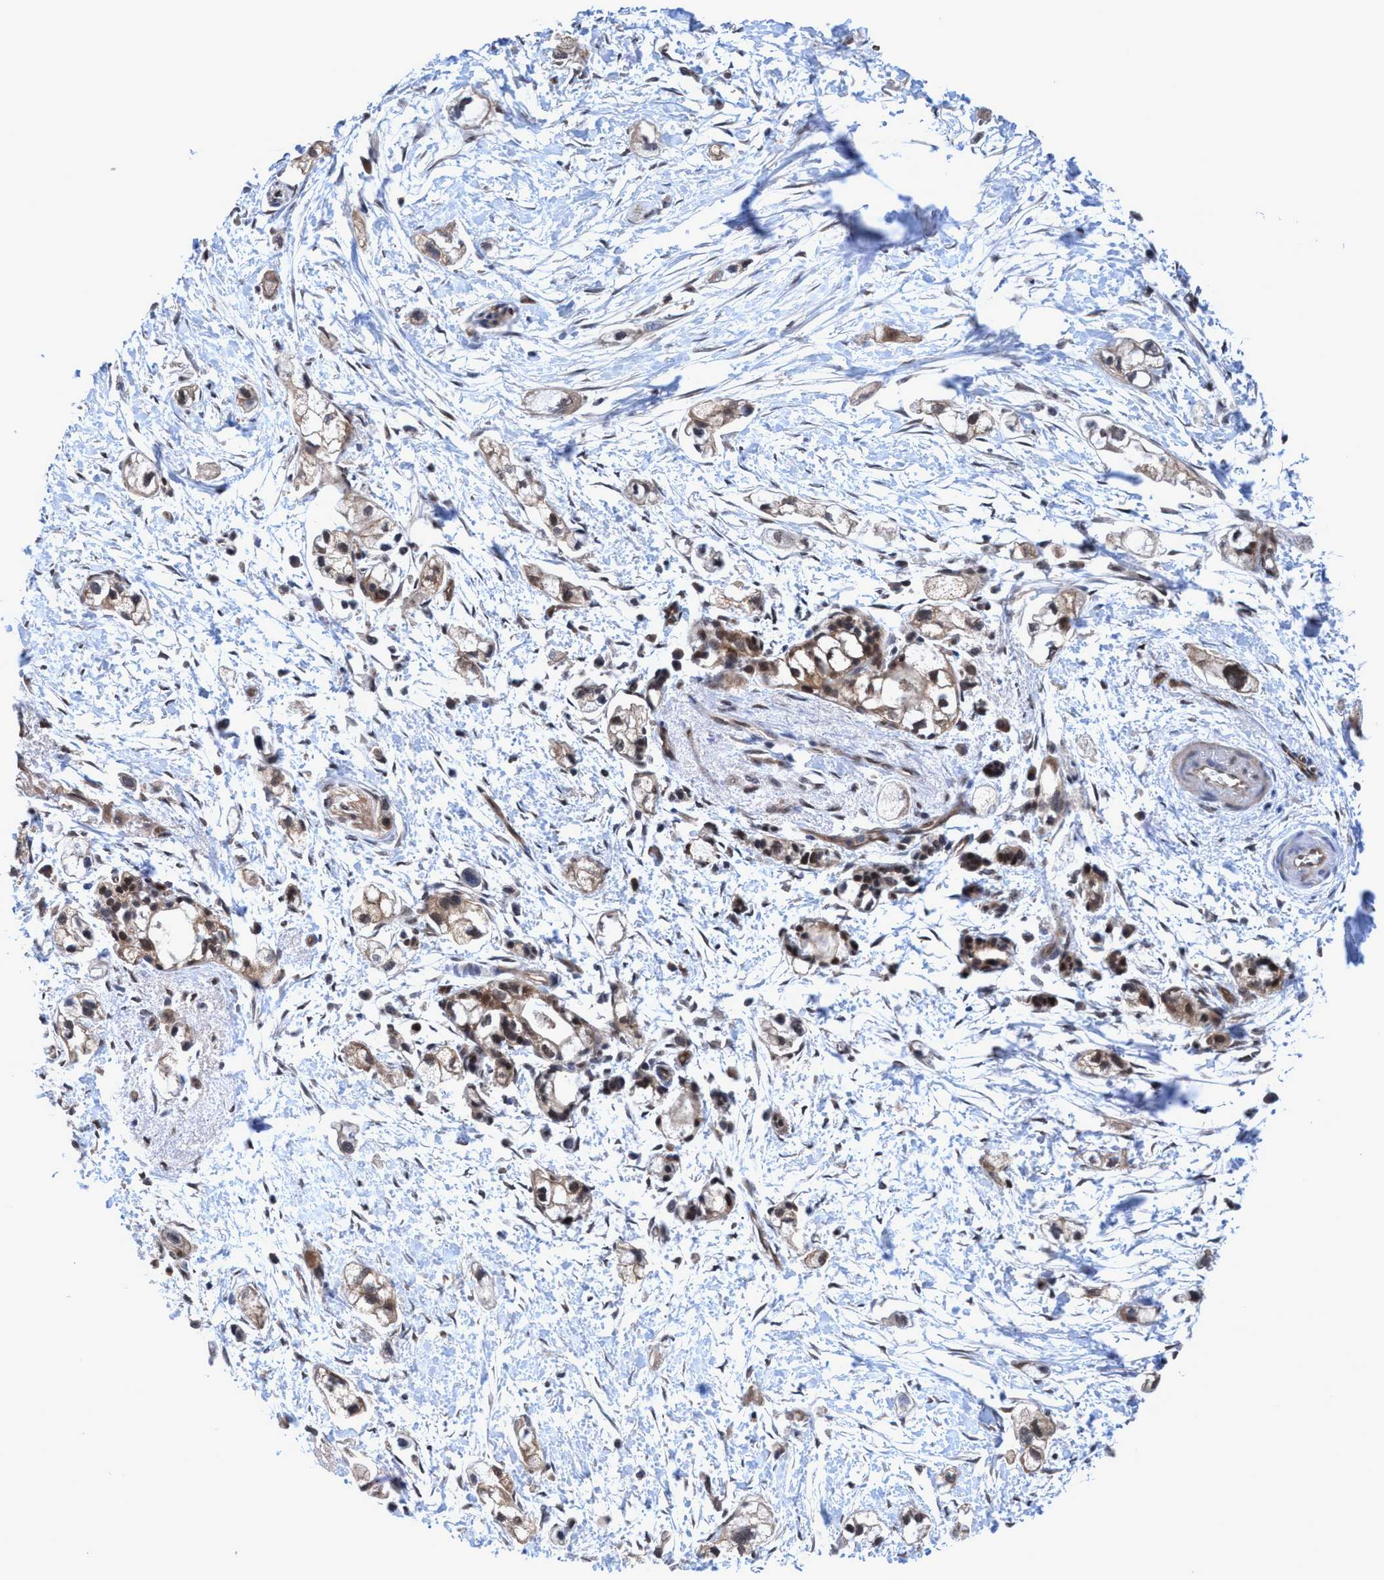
{"staining": {"intensity": "weak", "quantity": ">75%", "location": "cytoplasmic/membranous,nuclear"}, "tissue": "pancreatic cancer", "cell_type": "Tumor cells", "image_type": "cancer", "snomed": [{"axis": "morphology", "description": "Adenocarcinoma, NOS"}, {"axis": "topography", "description": "Pancreas"}], "caption": "Pancreatic cancer stained with immunohistochemistry (IHC) reveals weak cytoplasmic/membranous and nuclear expression in about >75% of tumor cells.", "gene": "GLOD4", "patient": {"sex": "male", "age": 74}}